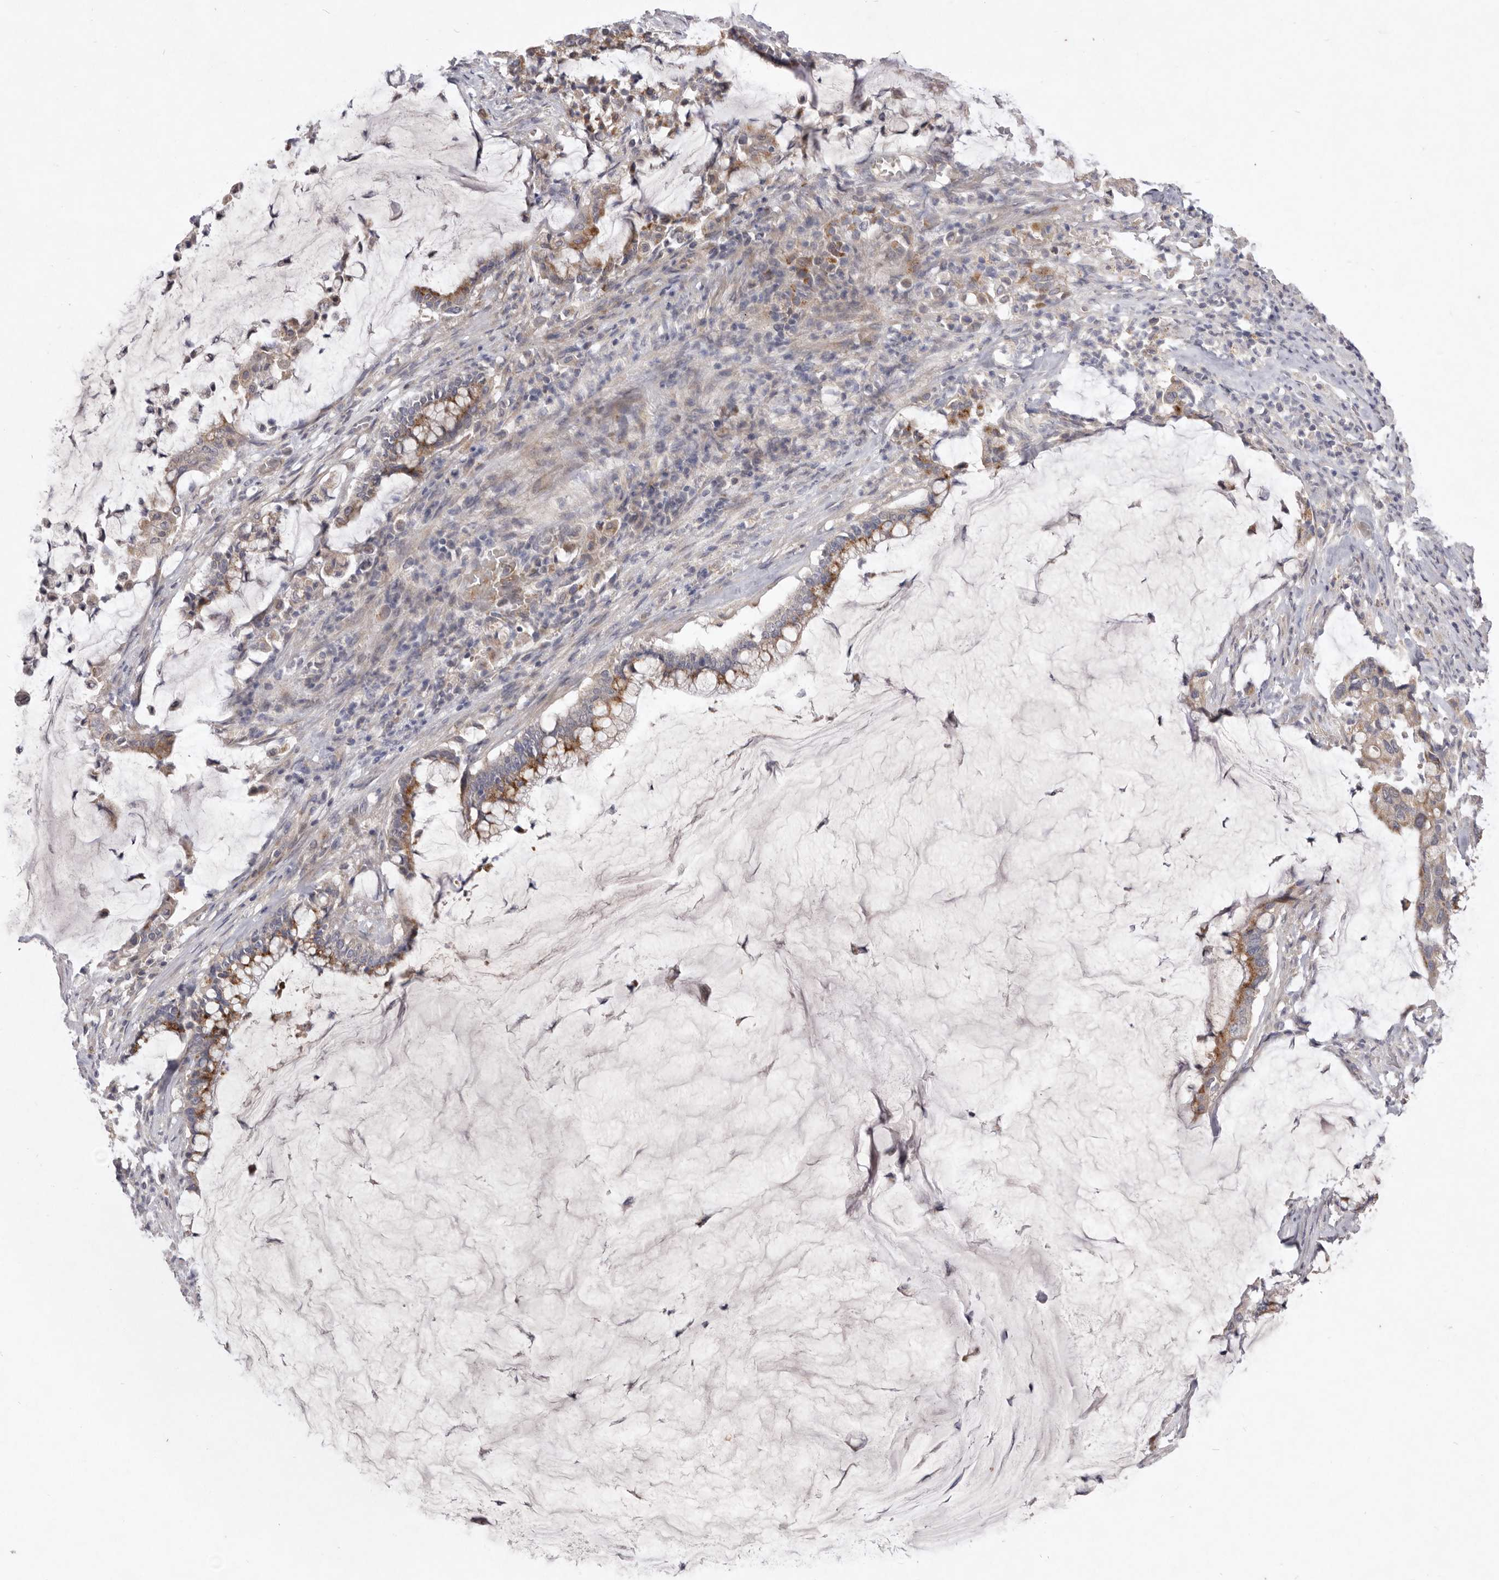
{"staining": {"intensity": "moderate", "quantity": ">75%", "location": "cytoplasmic/membranous"}, "tissue": "pancreatic cancer", "cell_type": "Tumor cells", "image_type": "cancer", "snomed": [{"axis": "morphology", "description": "Adenocarcinoma, NOS"}, {"axis": "topography", "description": "Pancreas"}], "caption": "This micrograph exhibits immunohistochemistry (IHC) staining of human adenocarcinoma (pancreatic), with medium moderate cytoplasmic/membranous positivity in about >75% of tumor cells.", "gene": "USP24", "patient": {"sex": "male", "age": 41}}